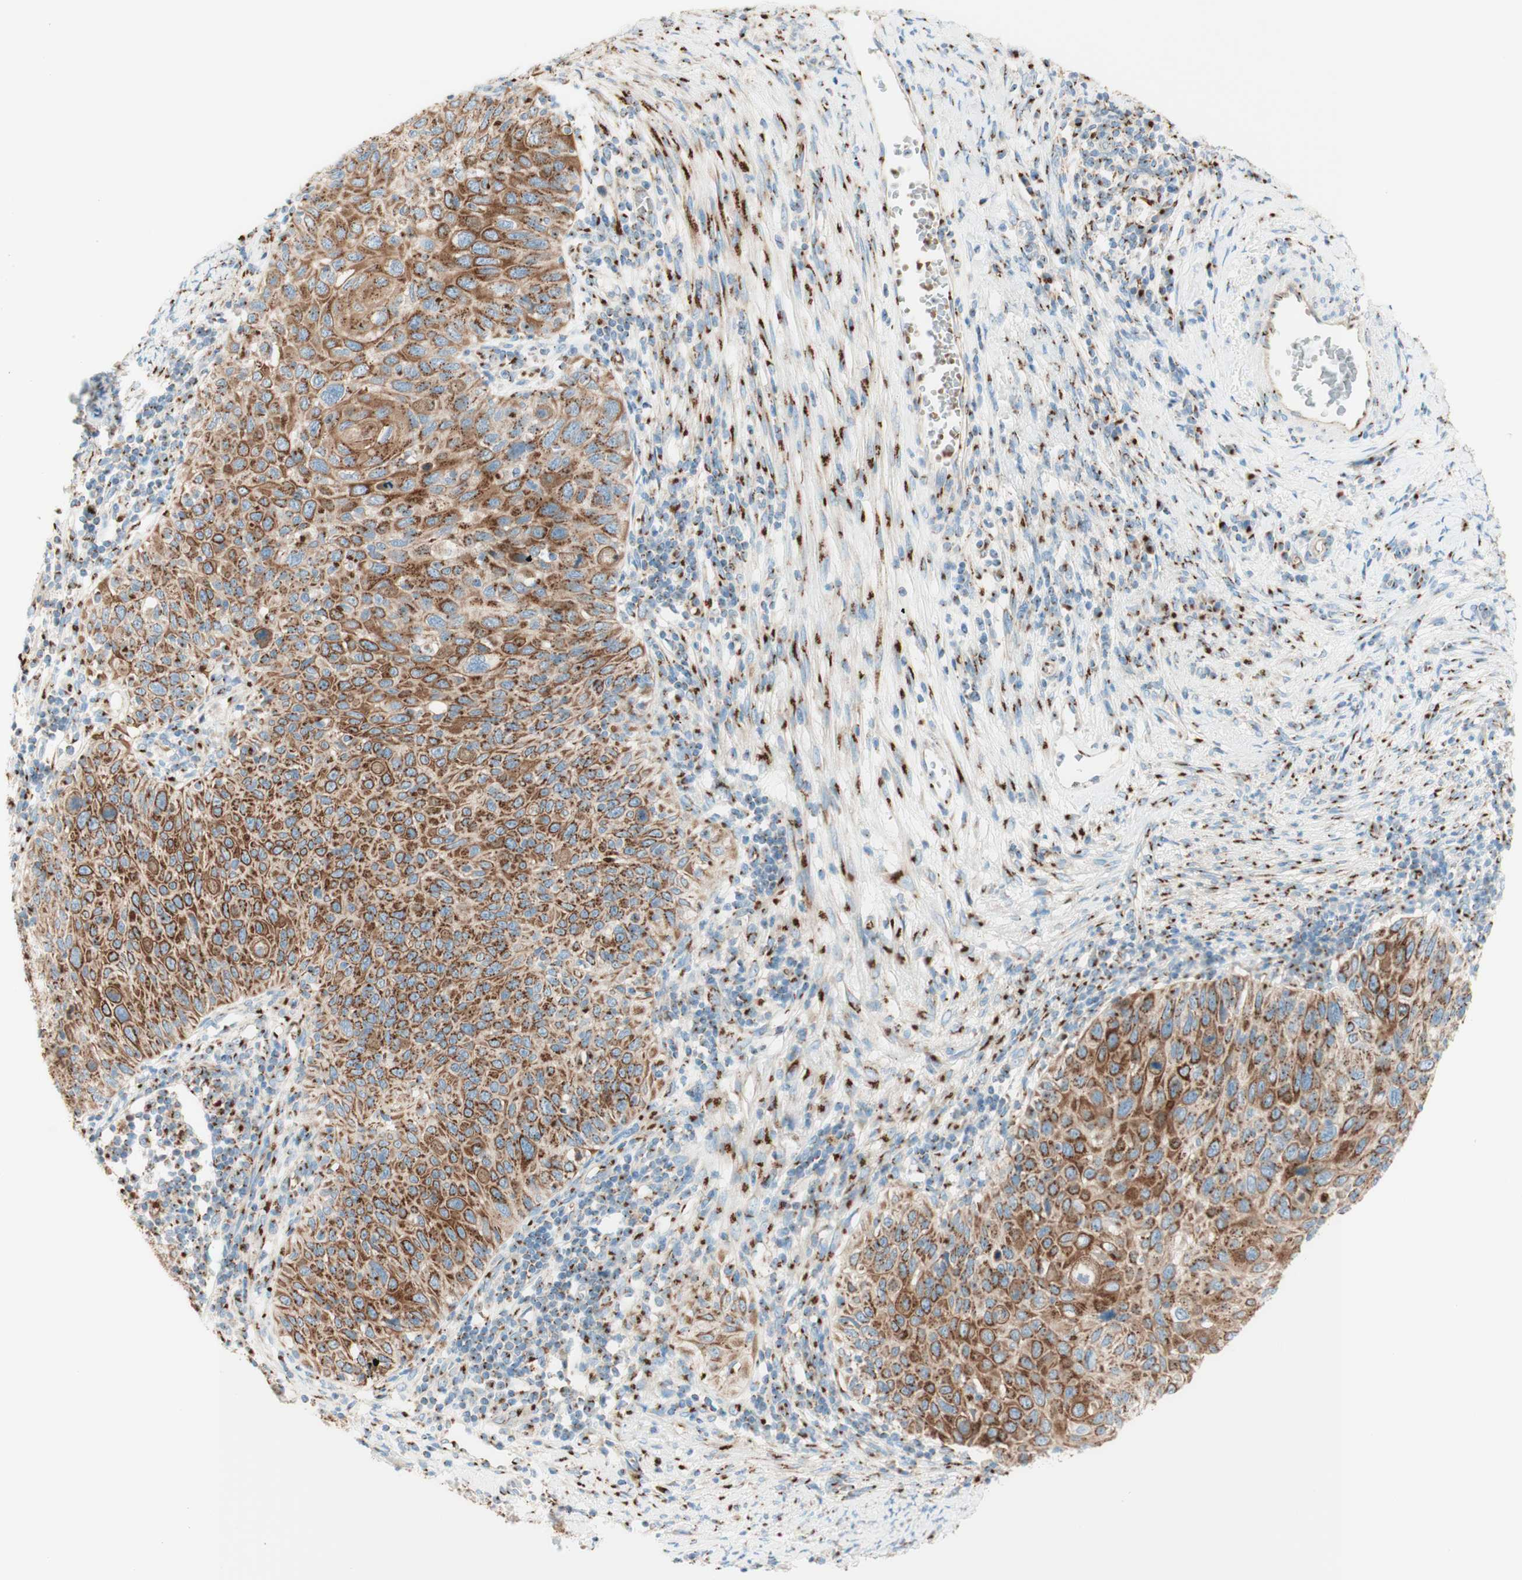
{"staining": {"intensity": "strong", "quantity": ">75%", "location": "cytoplasmic/membranous"}, "tissue": "cervical cancer", "cell_type": "Tumor cells", "image_type": "cancer", "snomed": [{"axis": "morphology", "description": "Squamous cell carcinoma, NOS"}, {"axis": "topography", "description": "Cervix"}], "caption": "Protein expression analysis of cervical cancer demonstrates strong cytoplasmic/membranous staining in about >75% of tumor cells.", "gene": "GOLGB1", "patient": {"sex": "female", "age": 70}}